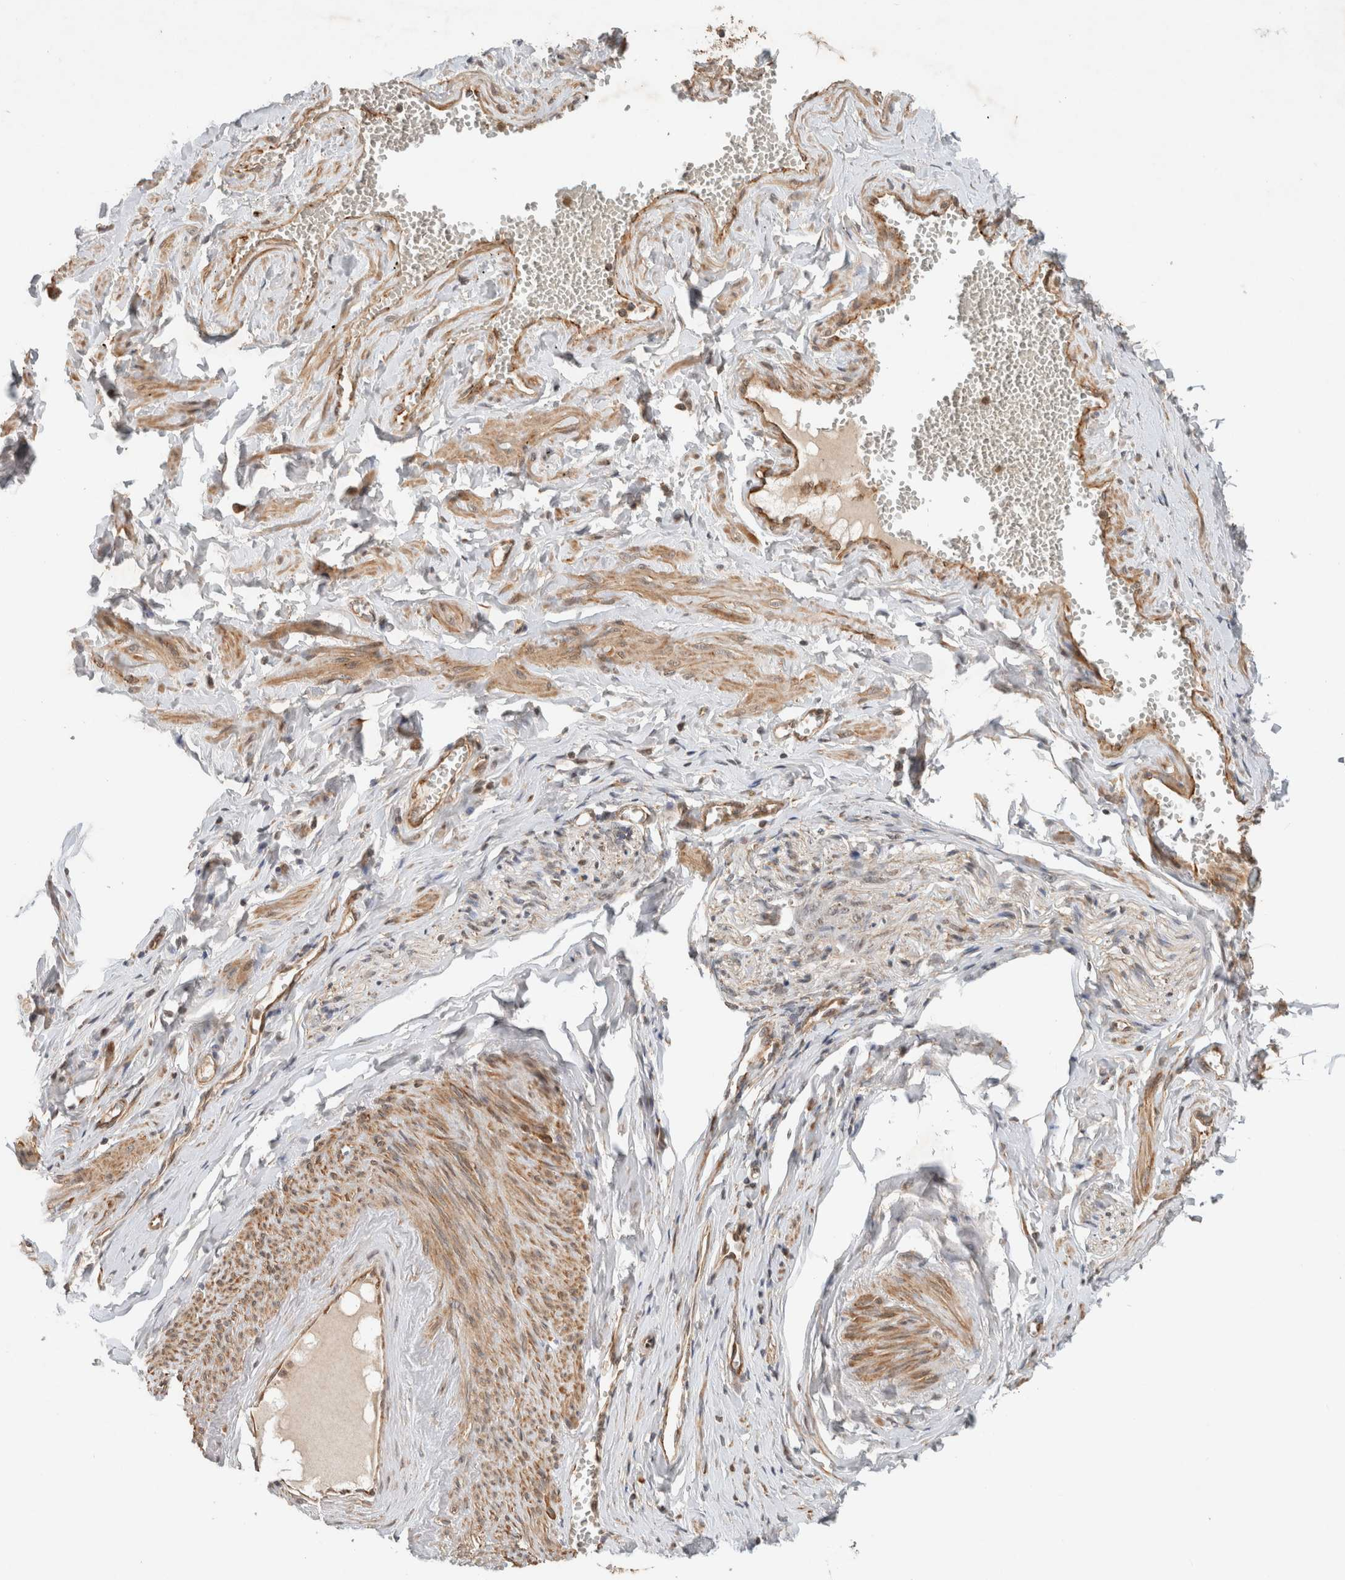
{"staining": {"intensity": "weak", "quantity": ">75%", "location": "cytoplasmic/membranous"}, "tissue": "adipose tissue", "cell_type": "Adipocytes", "image_type": "normal", "snomed": [{"axis": "morphology", "description": "Normal tissue, NOS"}, {"axis": "topography", "description": "Vascular tissue"}, {"axis": "topography", "description": "Fallopian tube"}, {"axis": "topography", "description": "Ovary"}], "caption": "Immunohistochemical staining of unremarkable adipose tissue displays low levels of weak cytoplasmic/membranous expression in about >75% of adipocytes.", "gene": "CAAP1", "patient": {"sex": "female", "age": 67}}